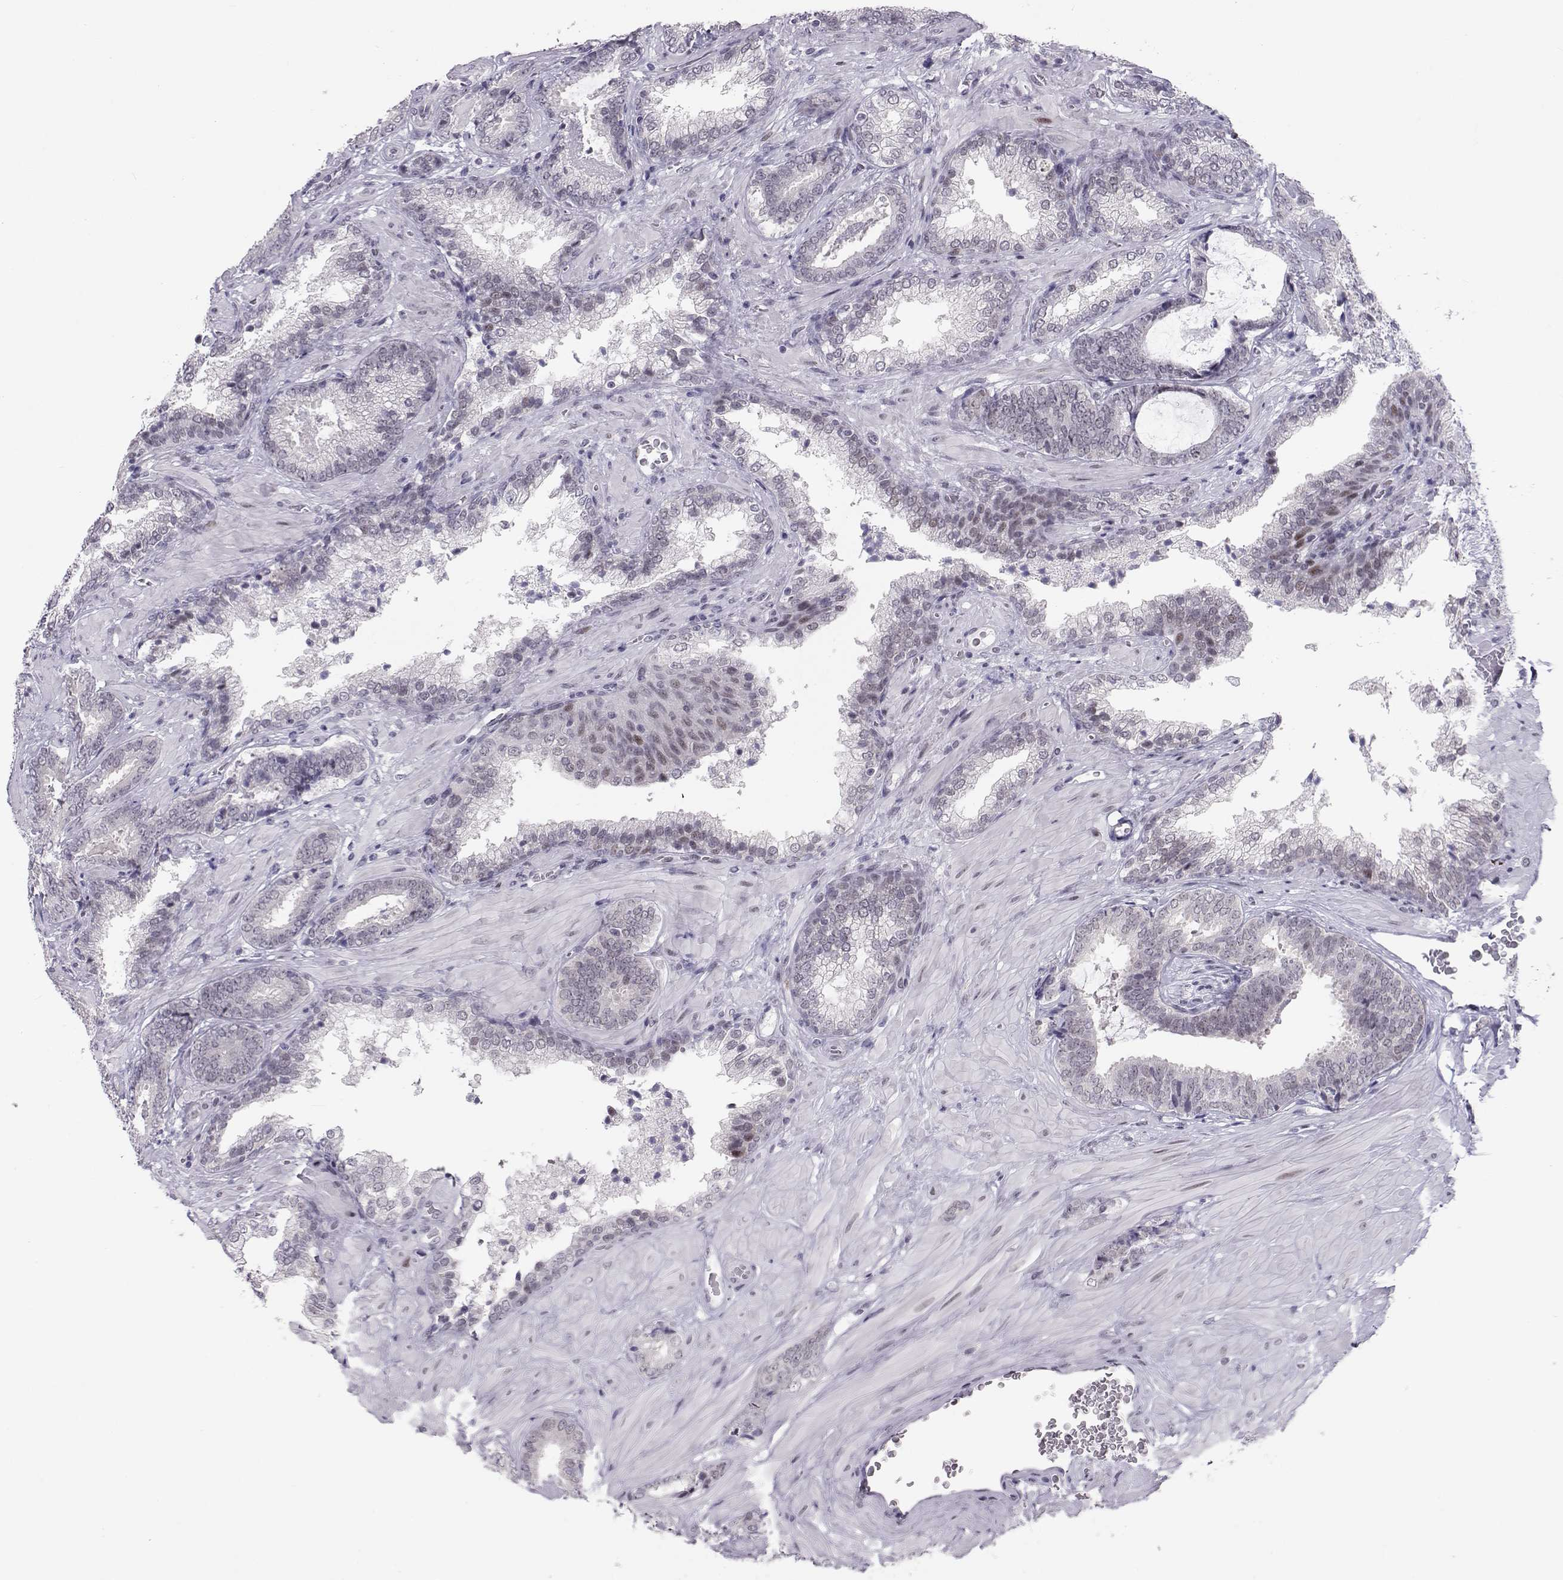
{"staining": {"intensity": "negative", "quantity": "none", "location": "none"}, "tissue": "prostate cancer", "cell_type": "Tumor cells", "image_type": "cancer", "snomed": [{"axis": "morphology", "description": "Adenocarcinoma, Low grade"}, {"axis": "topography", "description": "Prostate"}], "caption": "The micrograph shows no staining of tumor cells in prostate cancer. Nuclei are stained in blue.", "gene": "SIX6", "patient": {"sex": "male", "age": 61}}